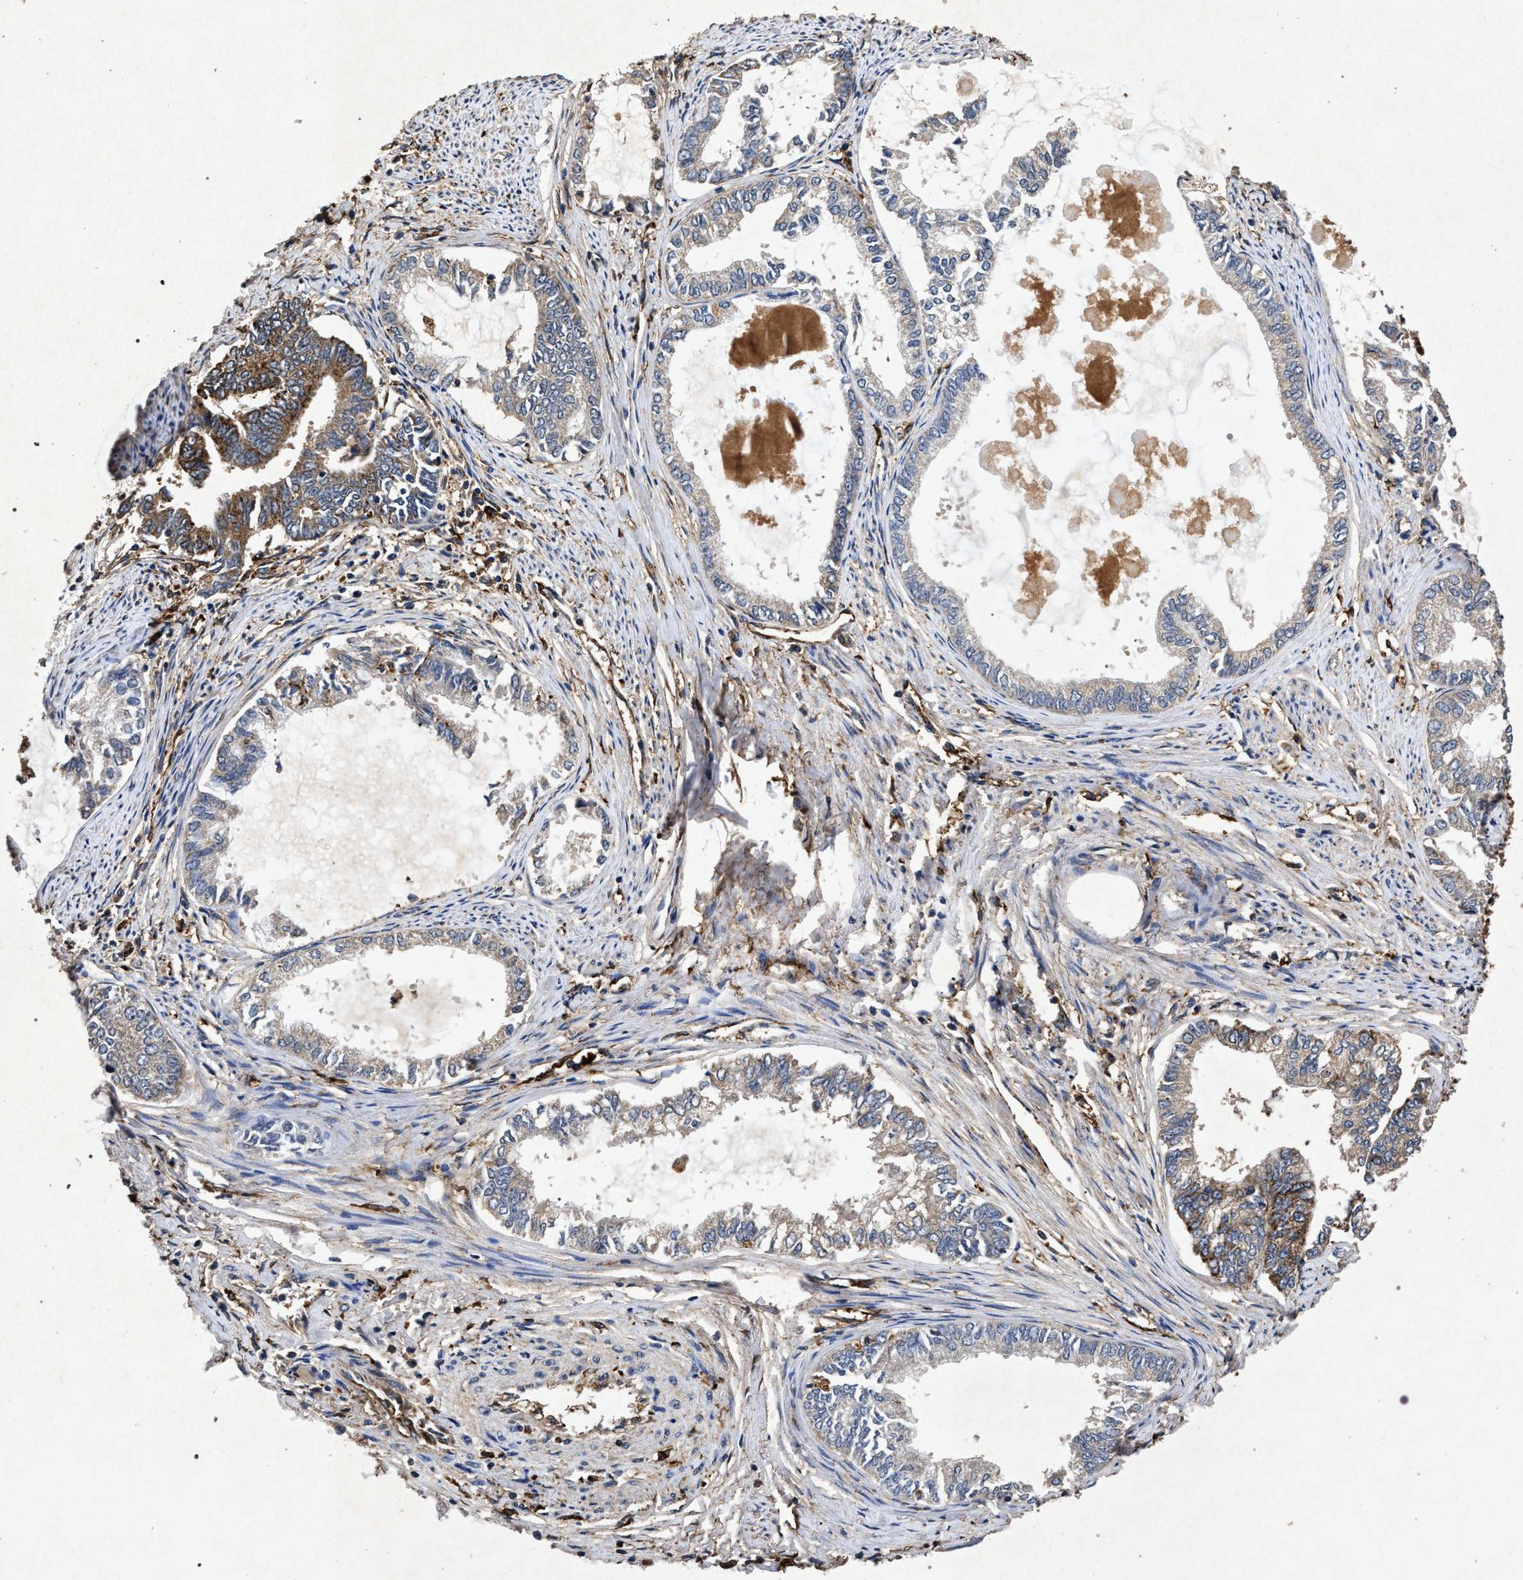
{"staining": {"intensity": "moderate", "quantity": "25%-75%", "location": "cytoplasmic/membranous"}, "tissue": "endometrial cancer", "cell_type": "Tumor cells", "image_type": "cancer", "snomed": [{"axis": "morphology", "description": "Adenocarcinoma, NOS"}, {"axis": "topography", "description": "Endometrium"}], "caption": "There is medium levels of moderate cytoplasmic/membranous staining in tumor cells of endometrial cancer, as demonstrated by immunohistochemical staining (brown color).", "gene": "MARCKS", "patient": {"sex": "female", "age": 86}}